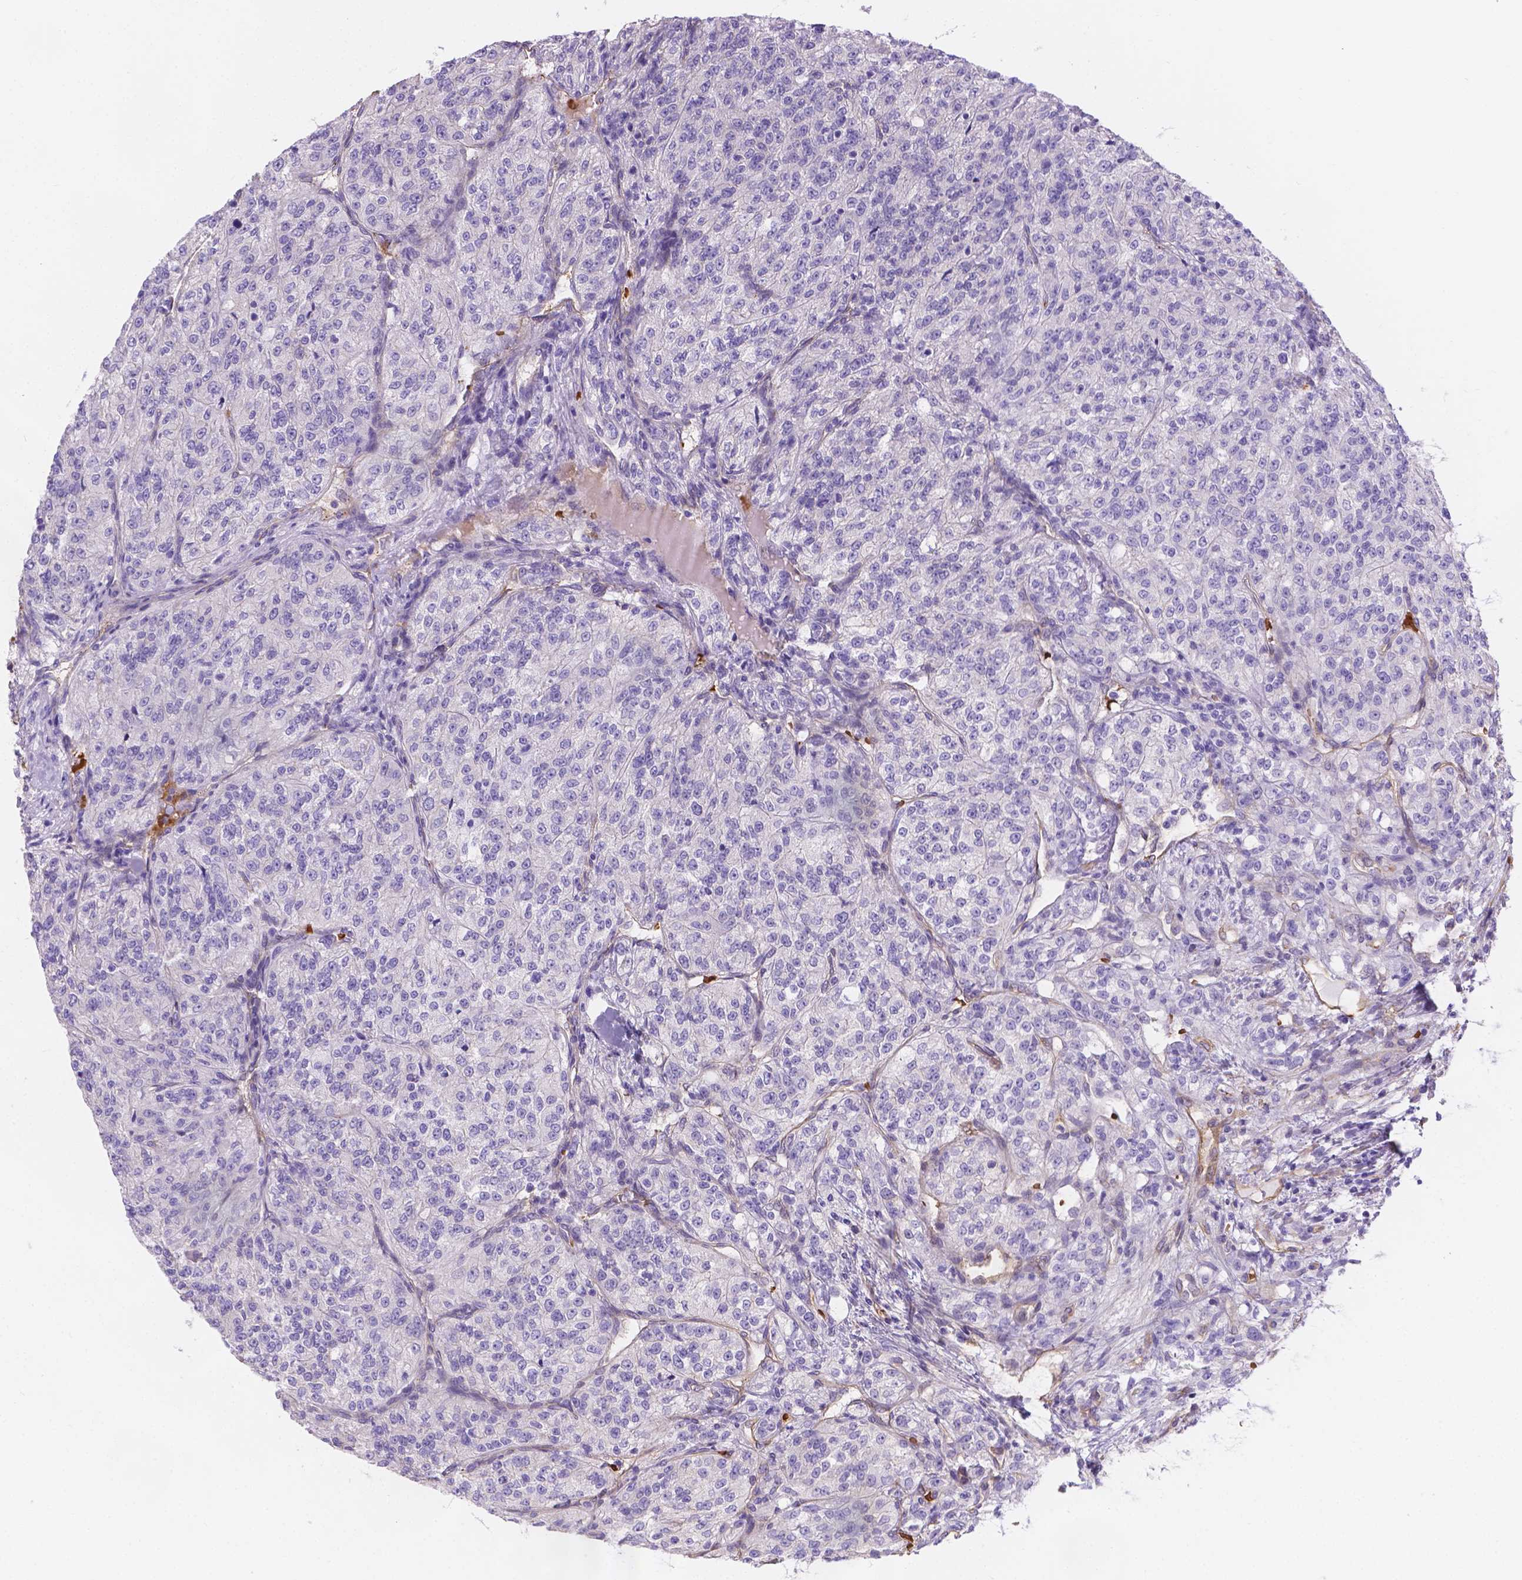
{"staining": {"intensity": "negative", "quantity": "none", "location": "none"}, "tissue": "renal cancer", "cell_type": "Tumor cells", "image_type": "cancer", "snomed": [{"axis": "morphology", "description": "Adenocarcinoma, NOS"}, {"axis": "topography", "description": "Kidney"}], "caption": "High power microscopy photomicrograph of an IHC photomicrograph of renal adenocarcinoma, revealing no significant expression in tumor cells. Nuclei are stained in blue.", "gene": "SLC40A1", "patient": {"sex": "female", "age": 63}}